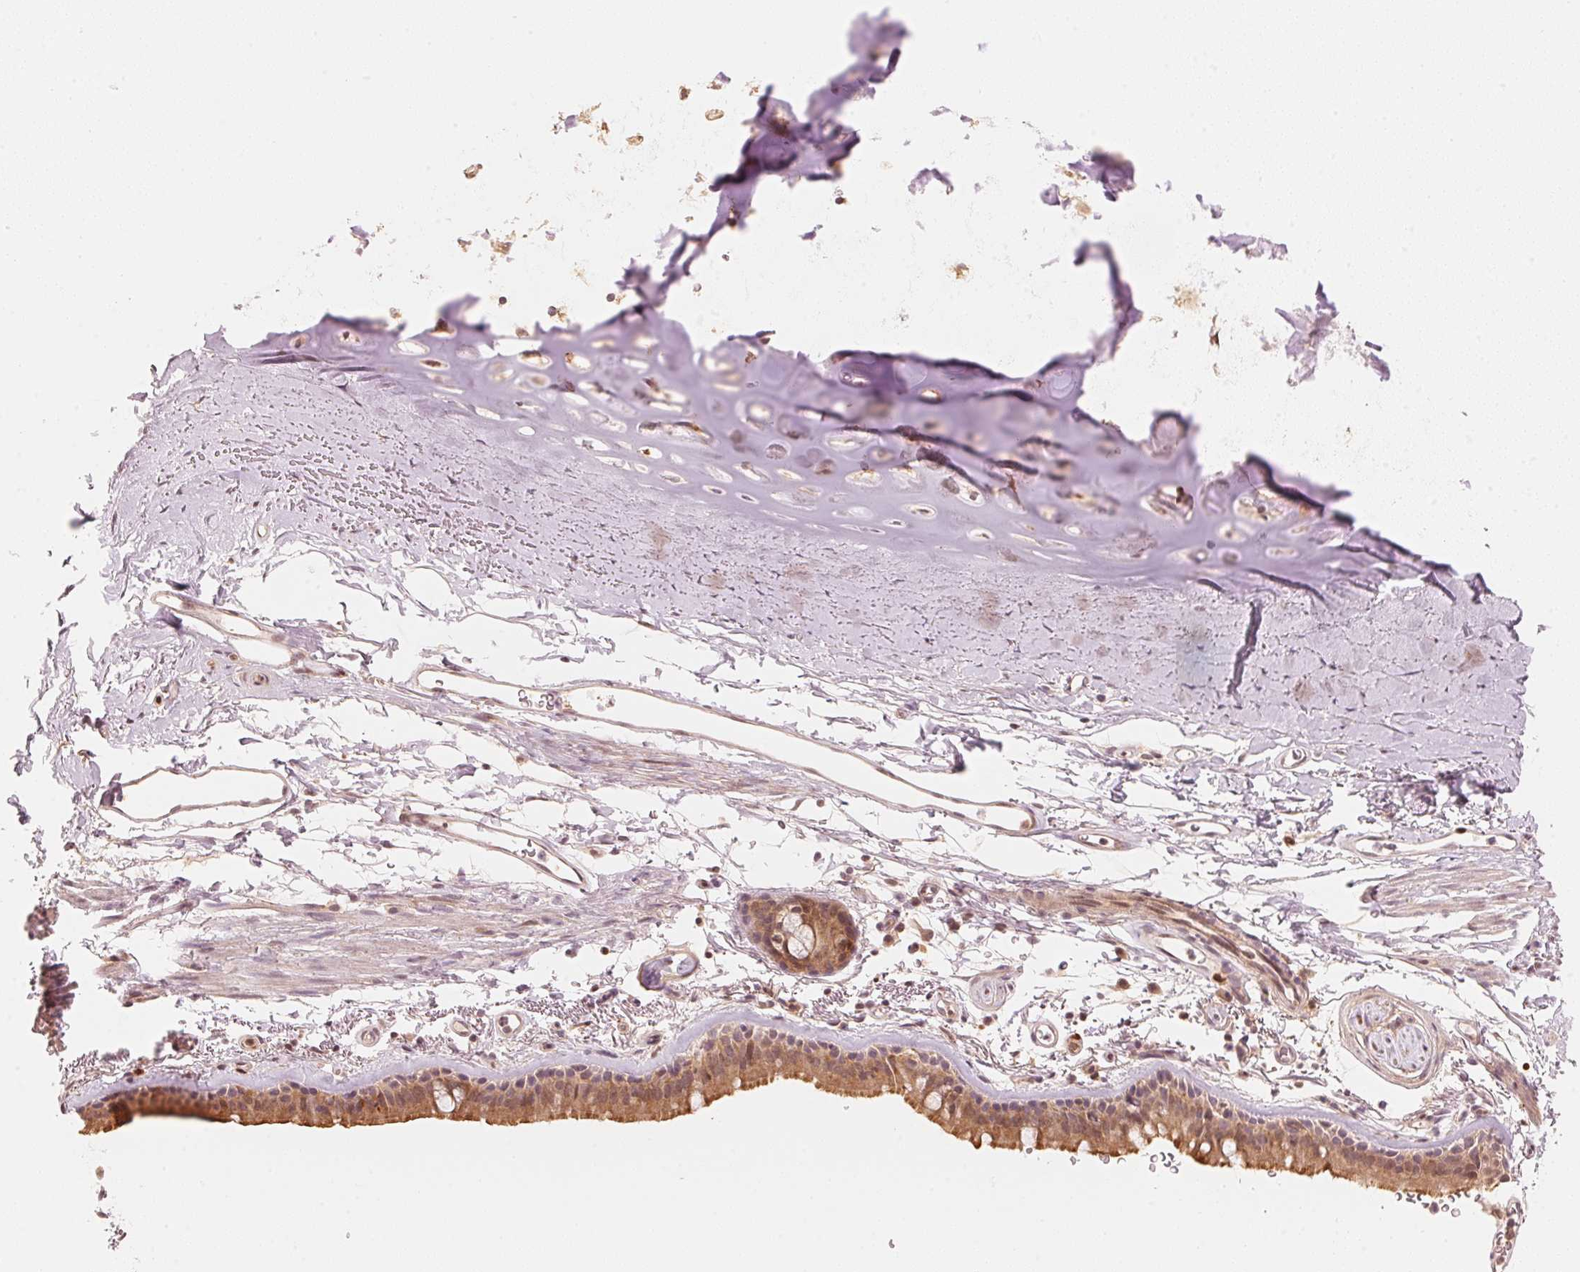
{"staining": {"intensity": "moderate", "quantity": ">75%", "location": "cytoplasmic/membranous"}, "tissue": "bronchus", "cell_type": "Respiratory epithelial cells", "image_type": "normal", "snomed": [{"axis": "morphology", "description": "Normal tissue, NOS"}, {"axis": "topography", "description": "Lymph node"}, {"axis": "topography", "description": "Bronchus"}], "caption": "About >75% of respiratory epithelial cells in benign bronchus show moderate cytoplasmic/membranous protein positivity as visualized by brown immunohistochemical staining.", "gene": "PRKN", "patient": {"sex": "female", "age": 70}}